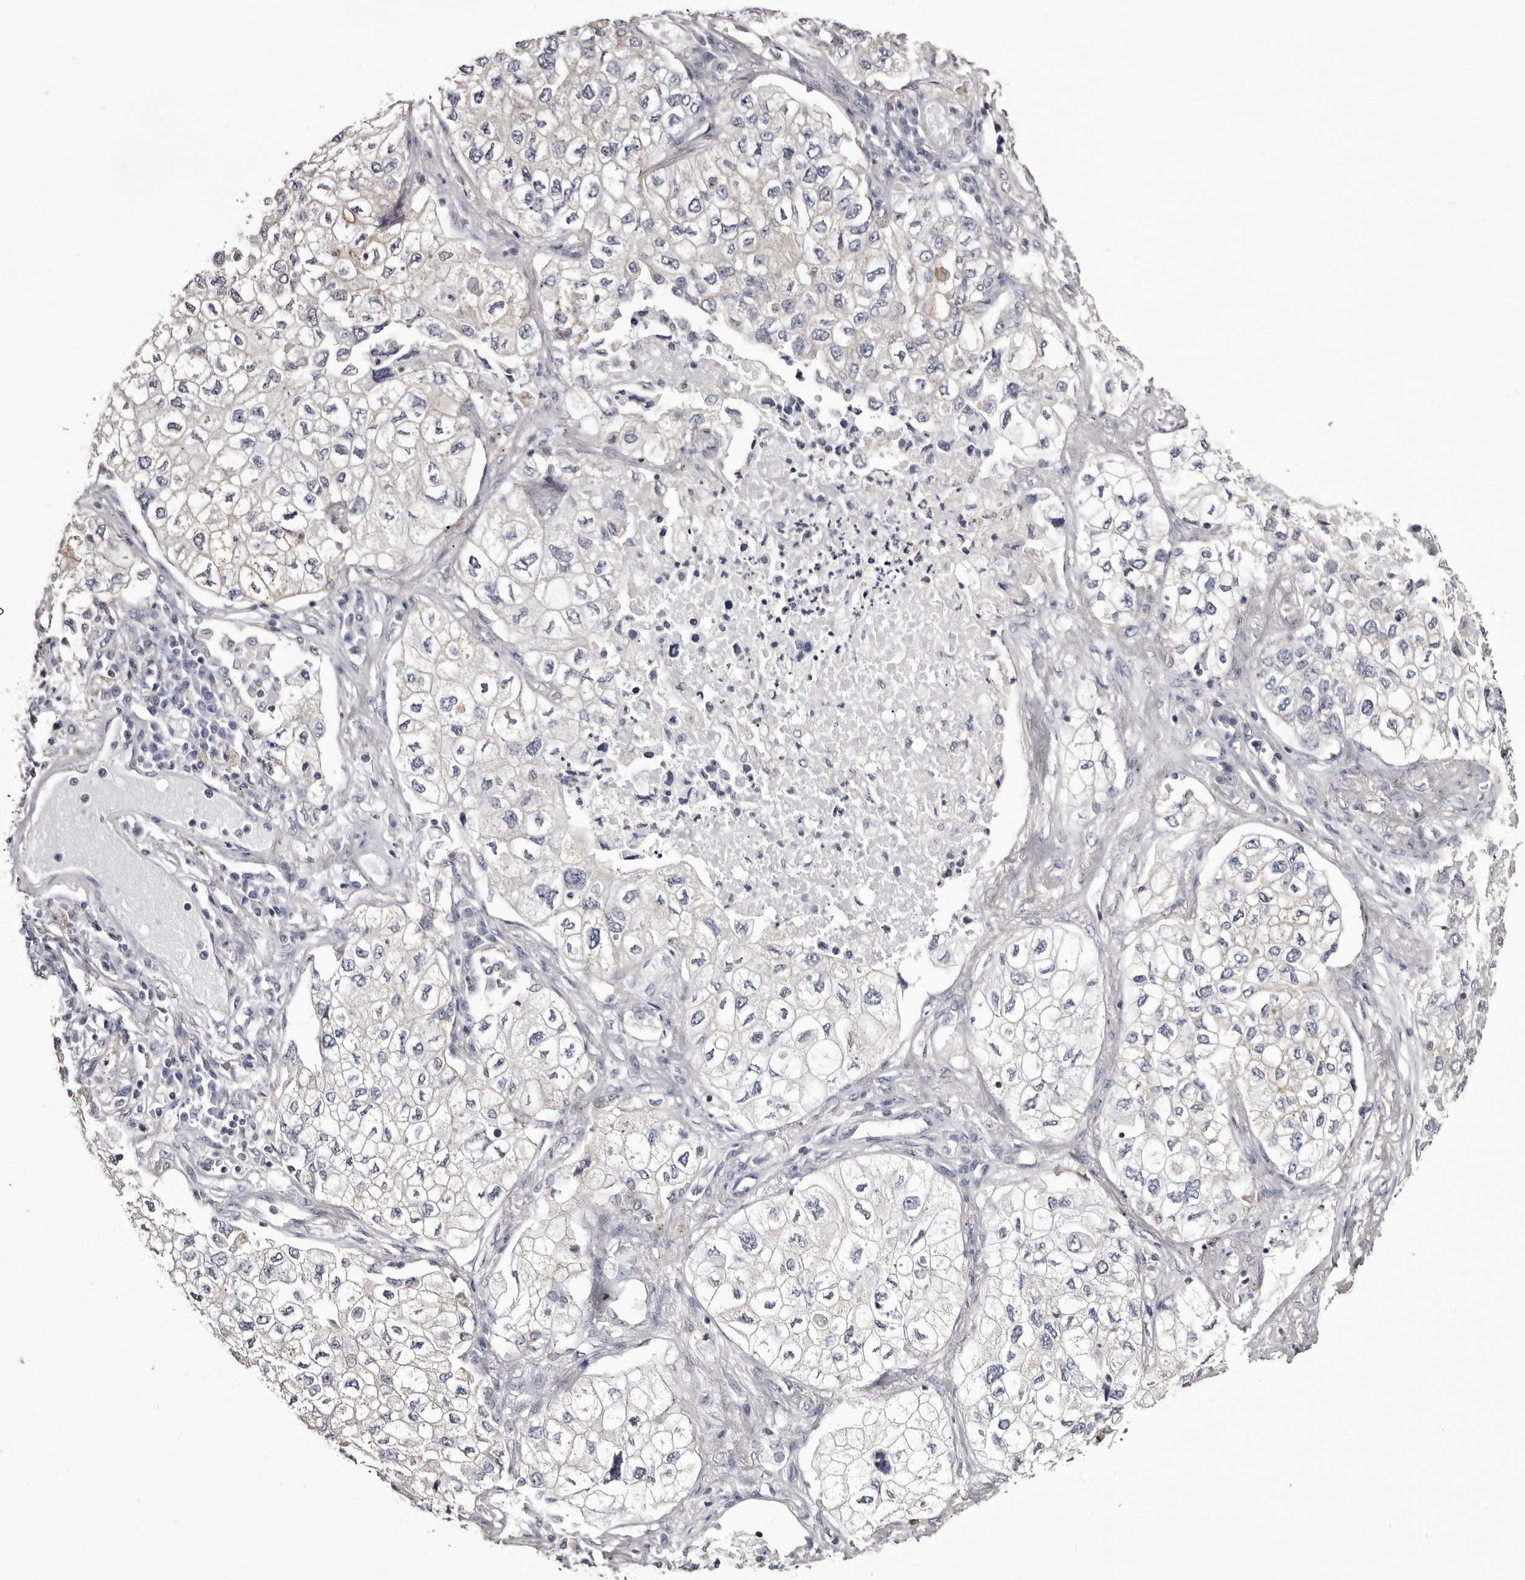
{"staining": {"intensity": "negative", "quantity": "none", "location": "none"}, "tissue": "lung cancer", "cell_type": "Tumor cells", "image_type": "cancer", "snomed": [{"axis": "morphology", "description": "Adenocarcinoma, NOS"}, {"axis": "topography", "description": "Lung"}], "caption": "Lung cancer (adenocarcinoma) was stained to show a protein in brown. There is no significant expression in tumor cells.", "gene": "LAD1", "patient": {"sex": "male", "age": 63}}